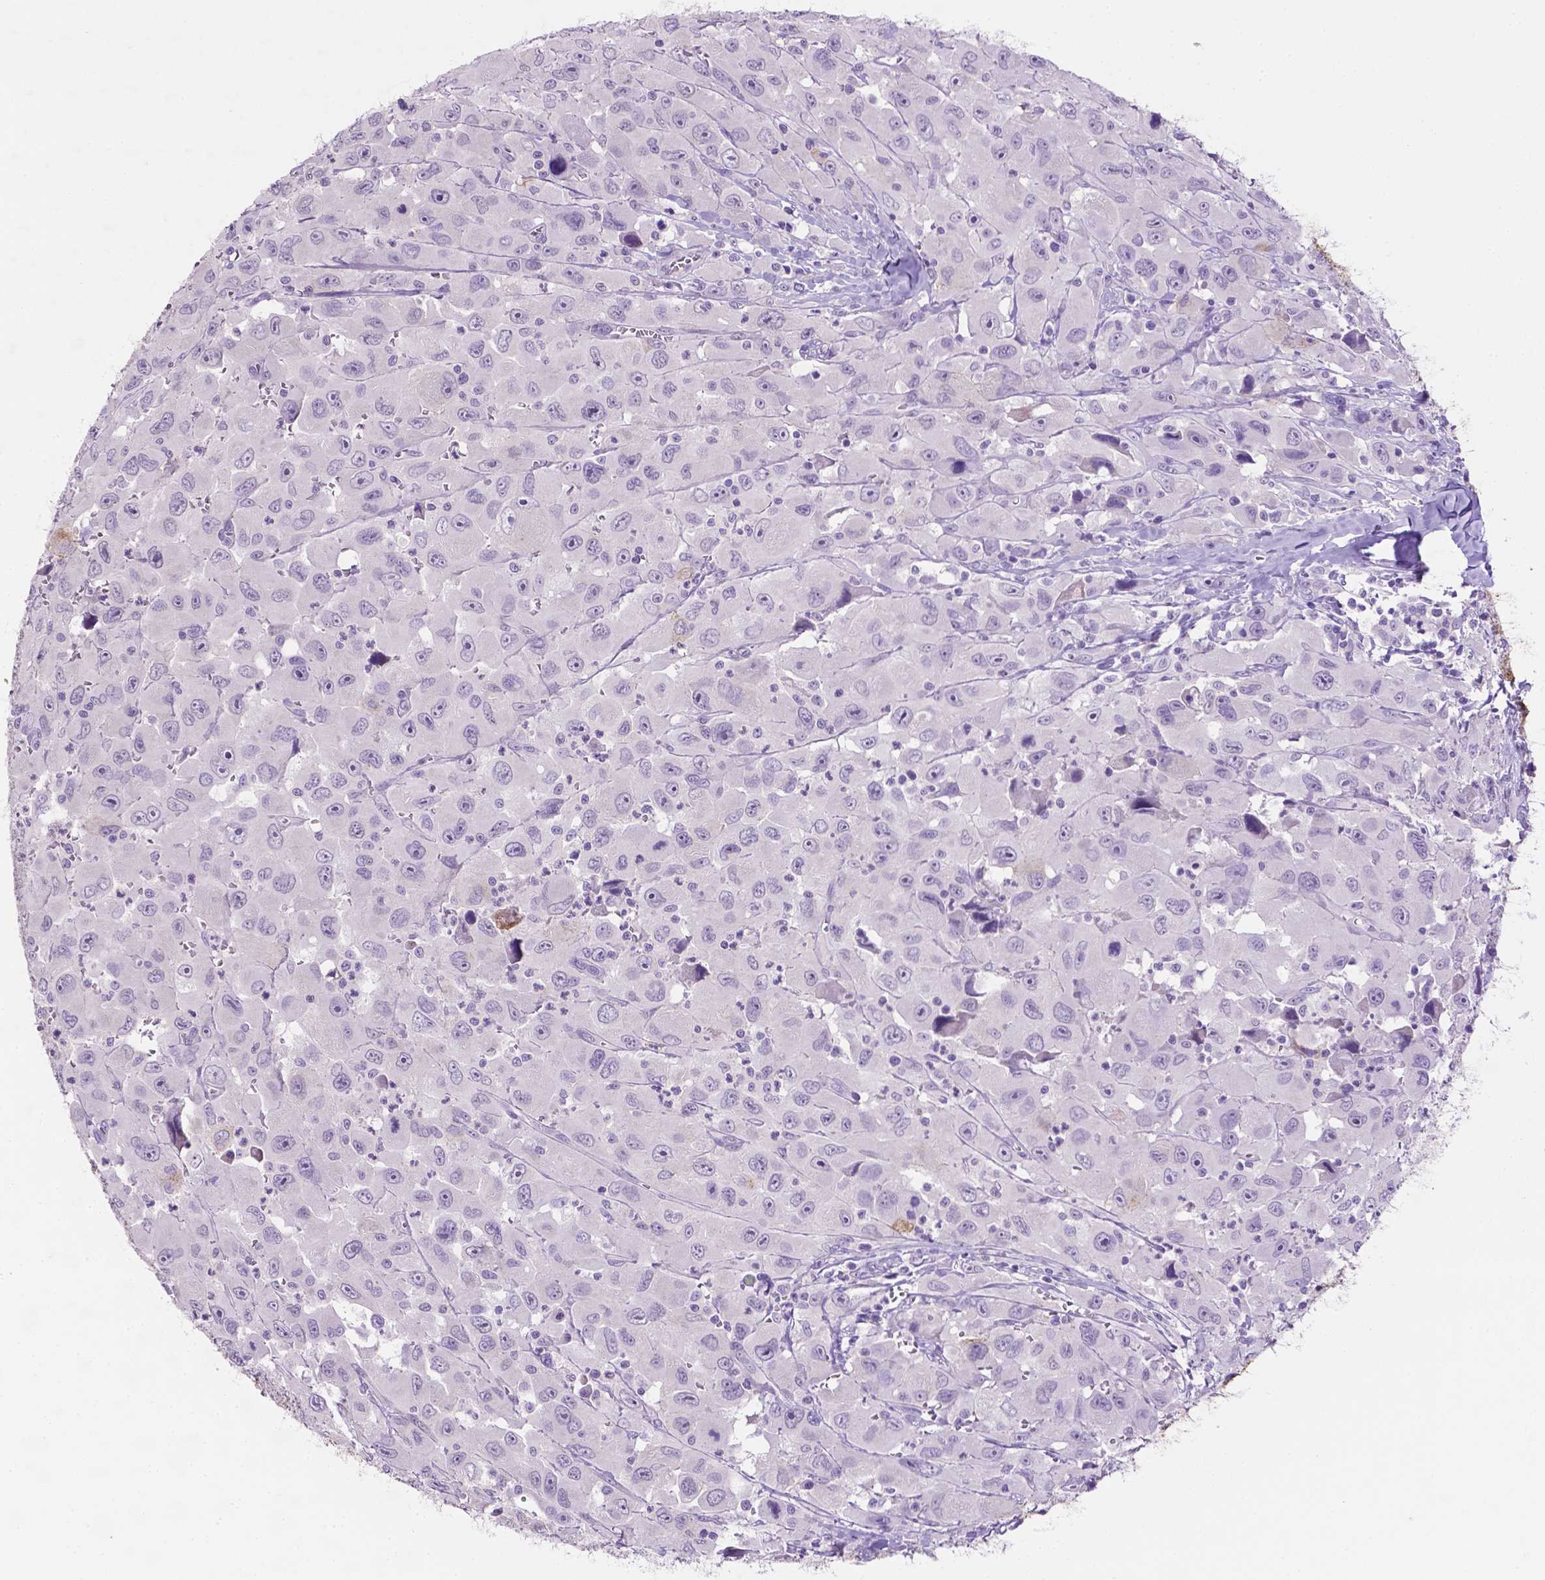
{"staining": {"intensity": "moderate", "quantity": "<25%", "location": "cytoplasmic/membranous"}, "tissue": "head and neck cancer", "cell_type": "Tumor cells", "image_type": "cancer", "snomed": [{"axis": "morphology", "description": "Squamous cell carcinoma, NOS"}, {"axis": "morphology", "description": "Squamous cell carcinoma, metastatic, NOS"}, {"axis": "topography", "description": "Oral tissue"}, {"axis": "topography", "description": "Head-Neck"}], "caption": "Moderate cytoplasmic/membranous expression is appreciated in about <25% of tumor cells in squamous cell carcinoma (head and neck).", "gene": "TACSTD2", "patient": {"sex": "female", "age": 85}}